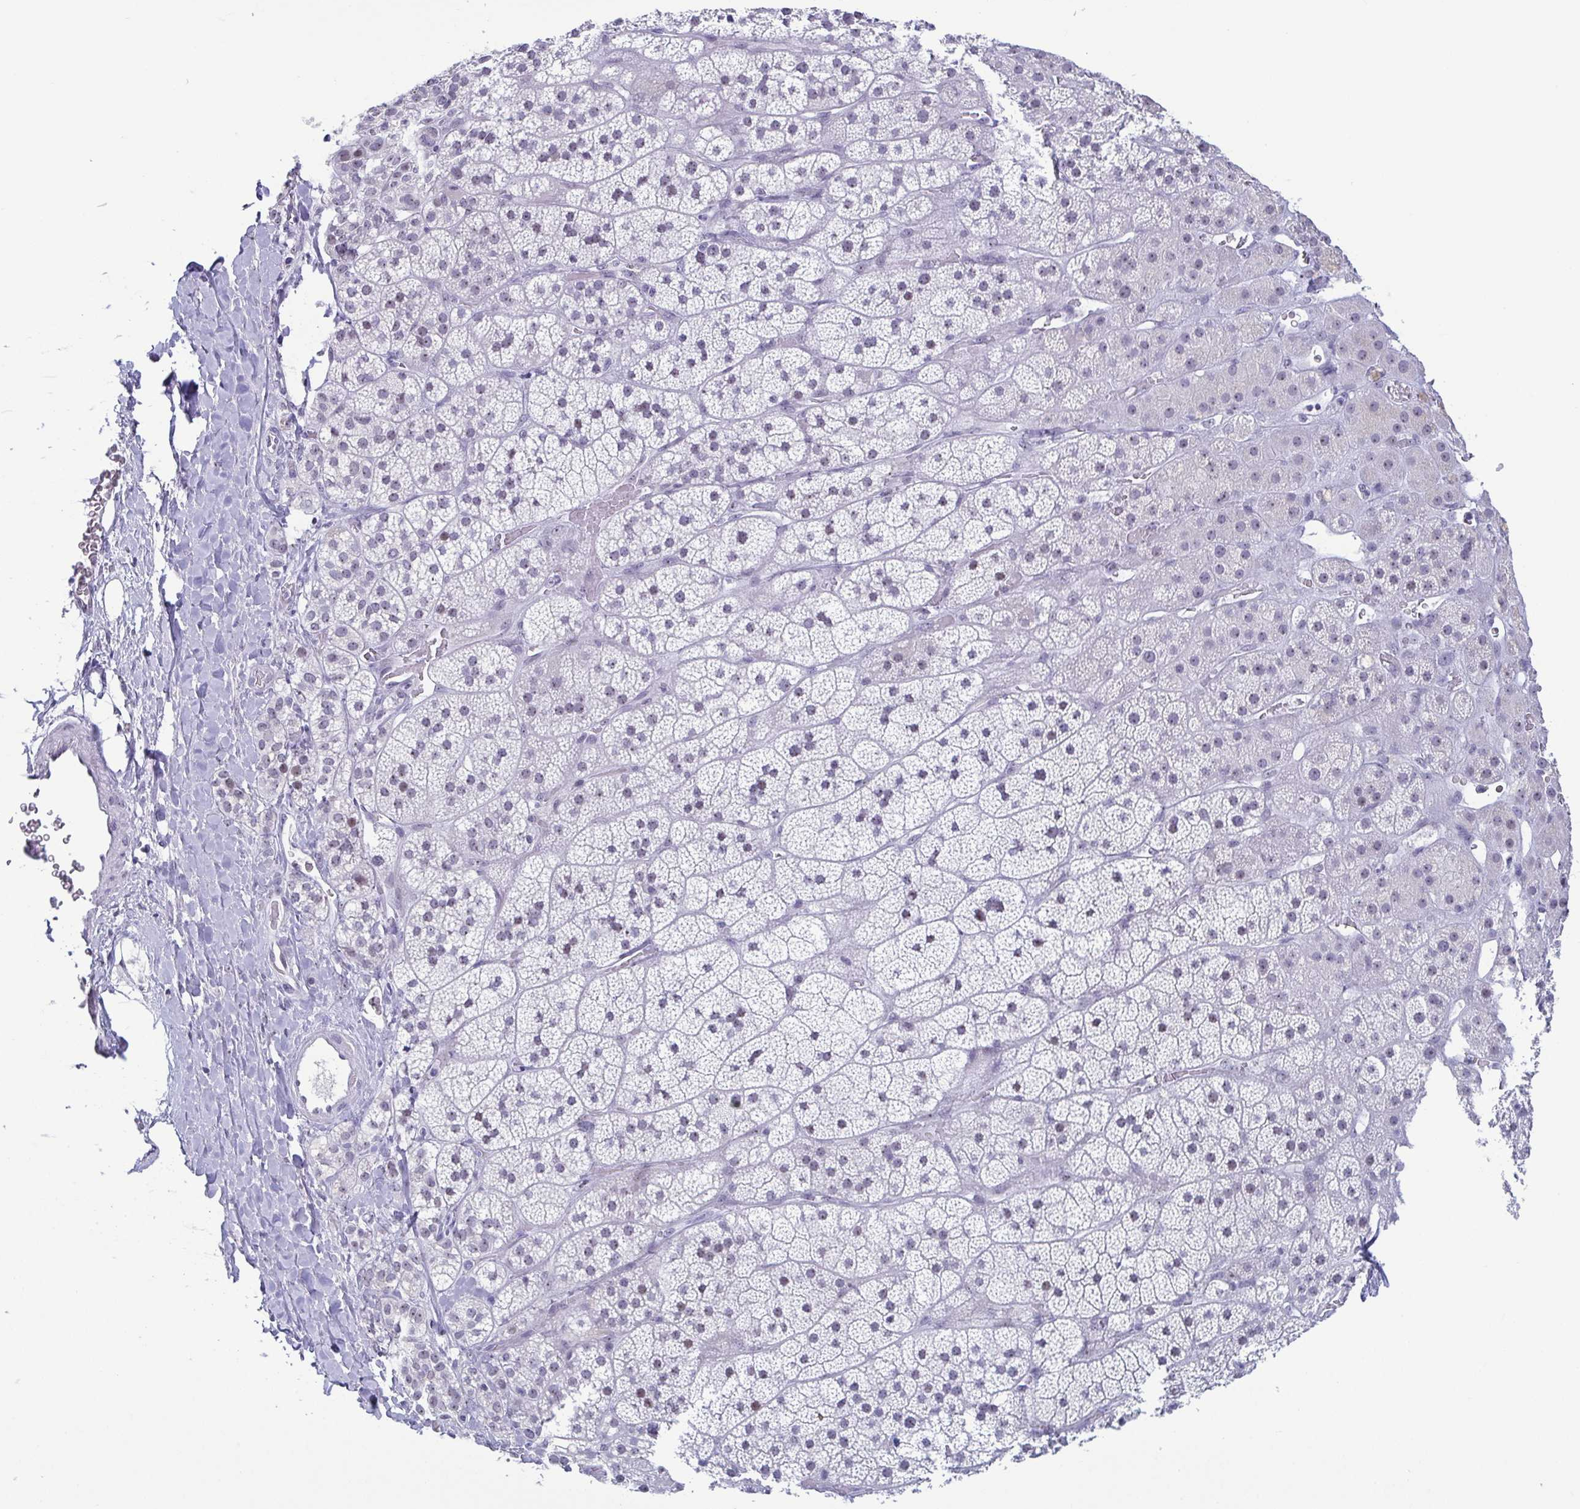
{"staining": {"intensity": "negative", "quantity": "none", "location": "none"}, "tissue": "adrenal gland", "cell_type": "Glandular cells", "image_type": "normal", "snomed": [{"axis": "morphology", "description": "Normal tissue, NOS"}, {"axis": "topography", "description": "Adrenal gland"}], "caption": "Adrenal gland was stained to show a protein in brown. There is no significant expression in glandular cells. (Brightfield microscopy of DAB (3,3'-diaminobenzidine) immunohistochemistry (IHC) at high magnification).", "gene": "BZW1", "patient": {"sex": "male", "age": 57}}